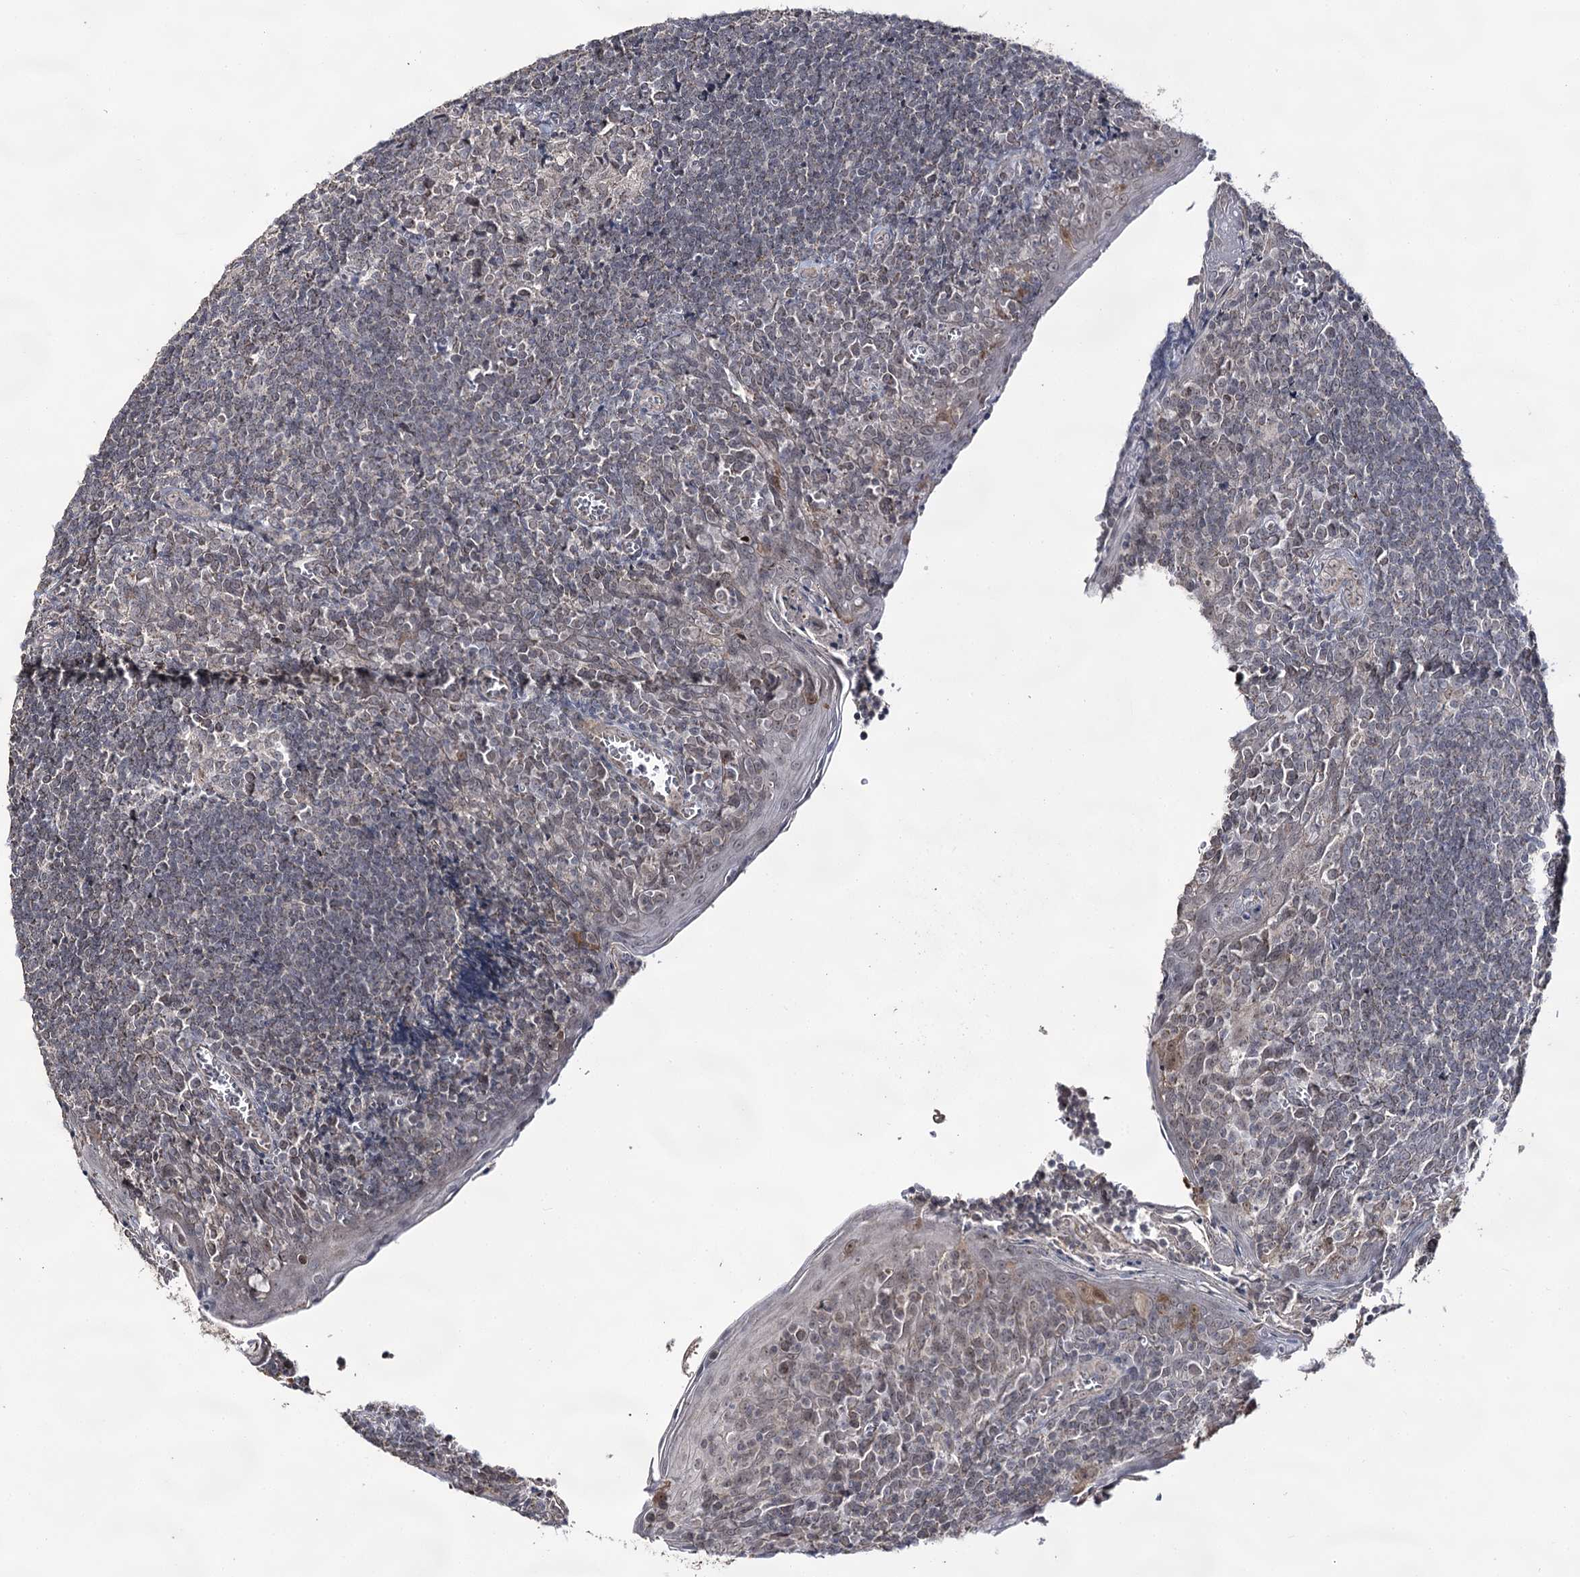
{"staining": {"intensity": "weak", "quantity": "<25%", "location": "cytoplasmic/membranous"}, "tissue": "tonsil", "cell_type": "Germinal center cells", "image_type": "normal", "snomed": [{"axis": "morphology", "description": "Normal tissue, NOS"}, {"axis": "topography", "description": "Tonsil"}], "caption": "Immunohistochemistry (IHC) micrograph of benign human tonsil stained for a protein (brown), which displays no staining in germinal center cells. The staining was performed using DAB (3,3'-diaminobenzidine) to visualize the protein expression in brown, while the nuclei were stained in blue with hematoxylin (Magnification: 20x).", "gene": "ACTR6", "patient": {"sex": "male", "age": 27}}